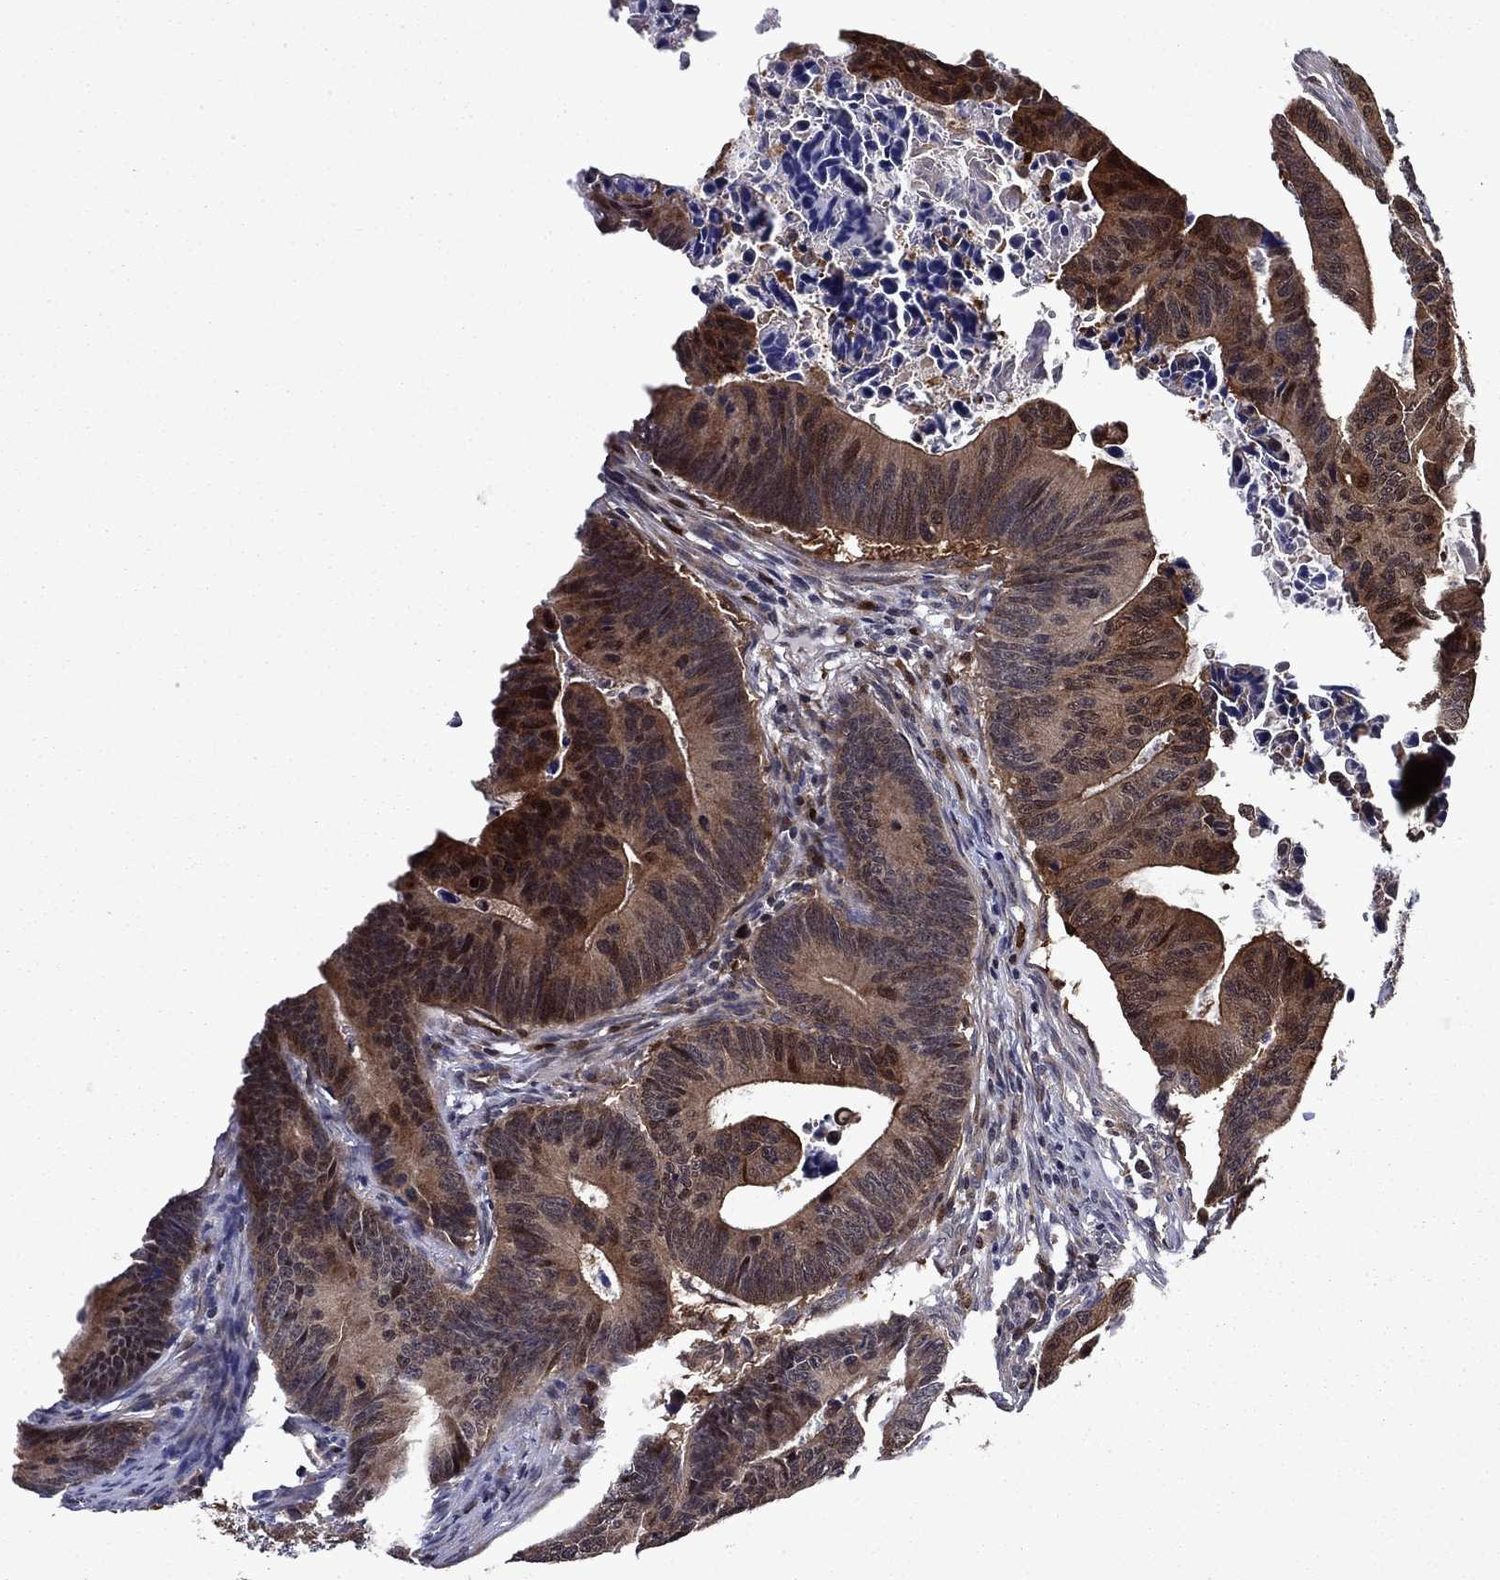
{"staining": {"intensity": "strong", "quantity": "25%-75%", "location": "cytoplasmic/membranous"}, "tissue": "colorectal cancer", "cell_type": "Tumor cells", "image_type": "cancer", "snomed": [{"axis": "morphology", "description": "Adenocarcinoma, NOS"}, {"axis": "topography", "description": "Colon"}], "caption": "The immunohistochemical stain shows strong cytoplasmic/membranous positivity in tumor cells of adenocarcinoma (colorectal) tissue.", "gene": "TPMT", "patient": {"sex": "female", "age": 87}}